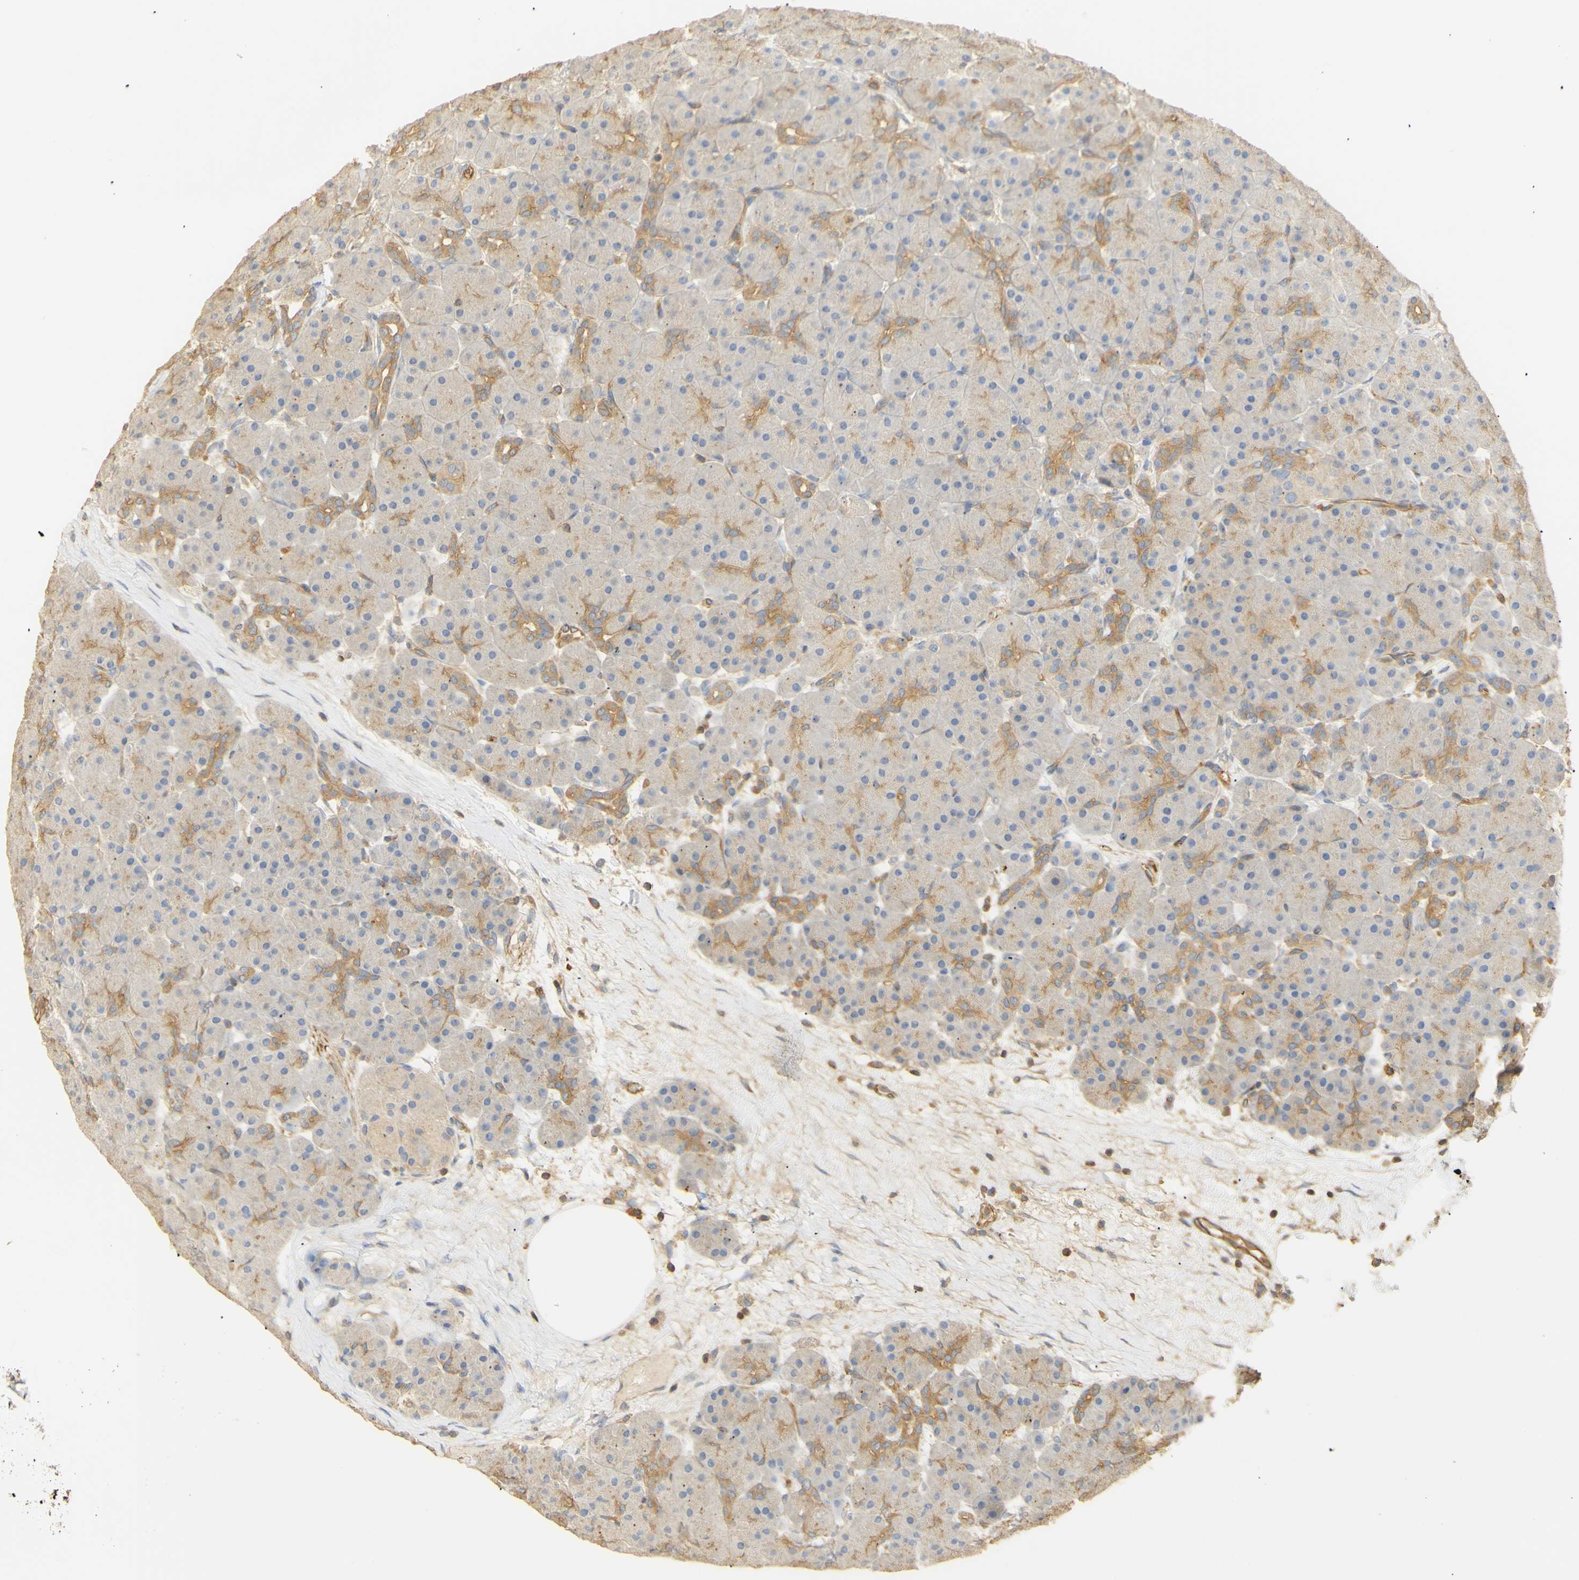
{"staining": {"intensity": "moderate", "quantity": "25%-75%", "location": "cytoplasmic/membranous"}, "tissue": "pancreas", "cell_type": "Exocrine glandular cells", "image_type": "normal", "snomed": [{"axis": "morphology", "description": "Normal tissue, NOS"}, {"axis": "topography", "description": "Pancreas"}], "caption": "High-magnification brightfield microscopy of unremarkable pancreas stained with DAB (3,3'-diaminobenzidine) (brown) and counterstained with hematoxylin (blue). exocrine glandular cells exhibit moderate cytoplasmic/membranous expression is identified in about25%-75% of cells.", "gene": "KCNE4", "patient": {"sex": "male", "age": 66}}